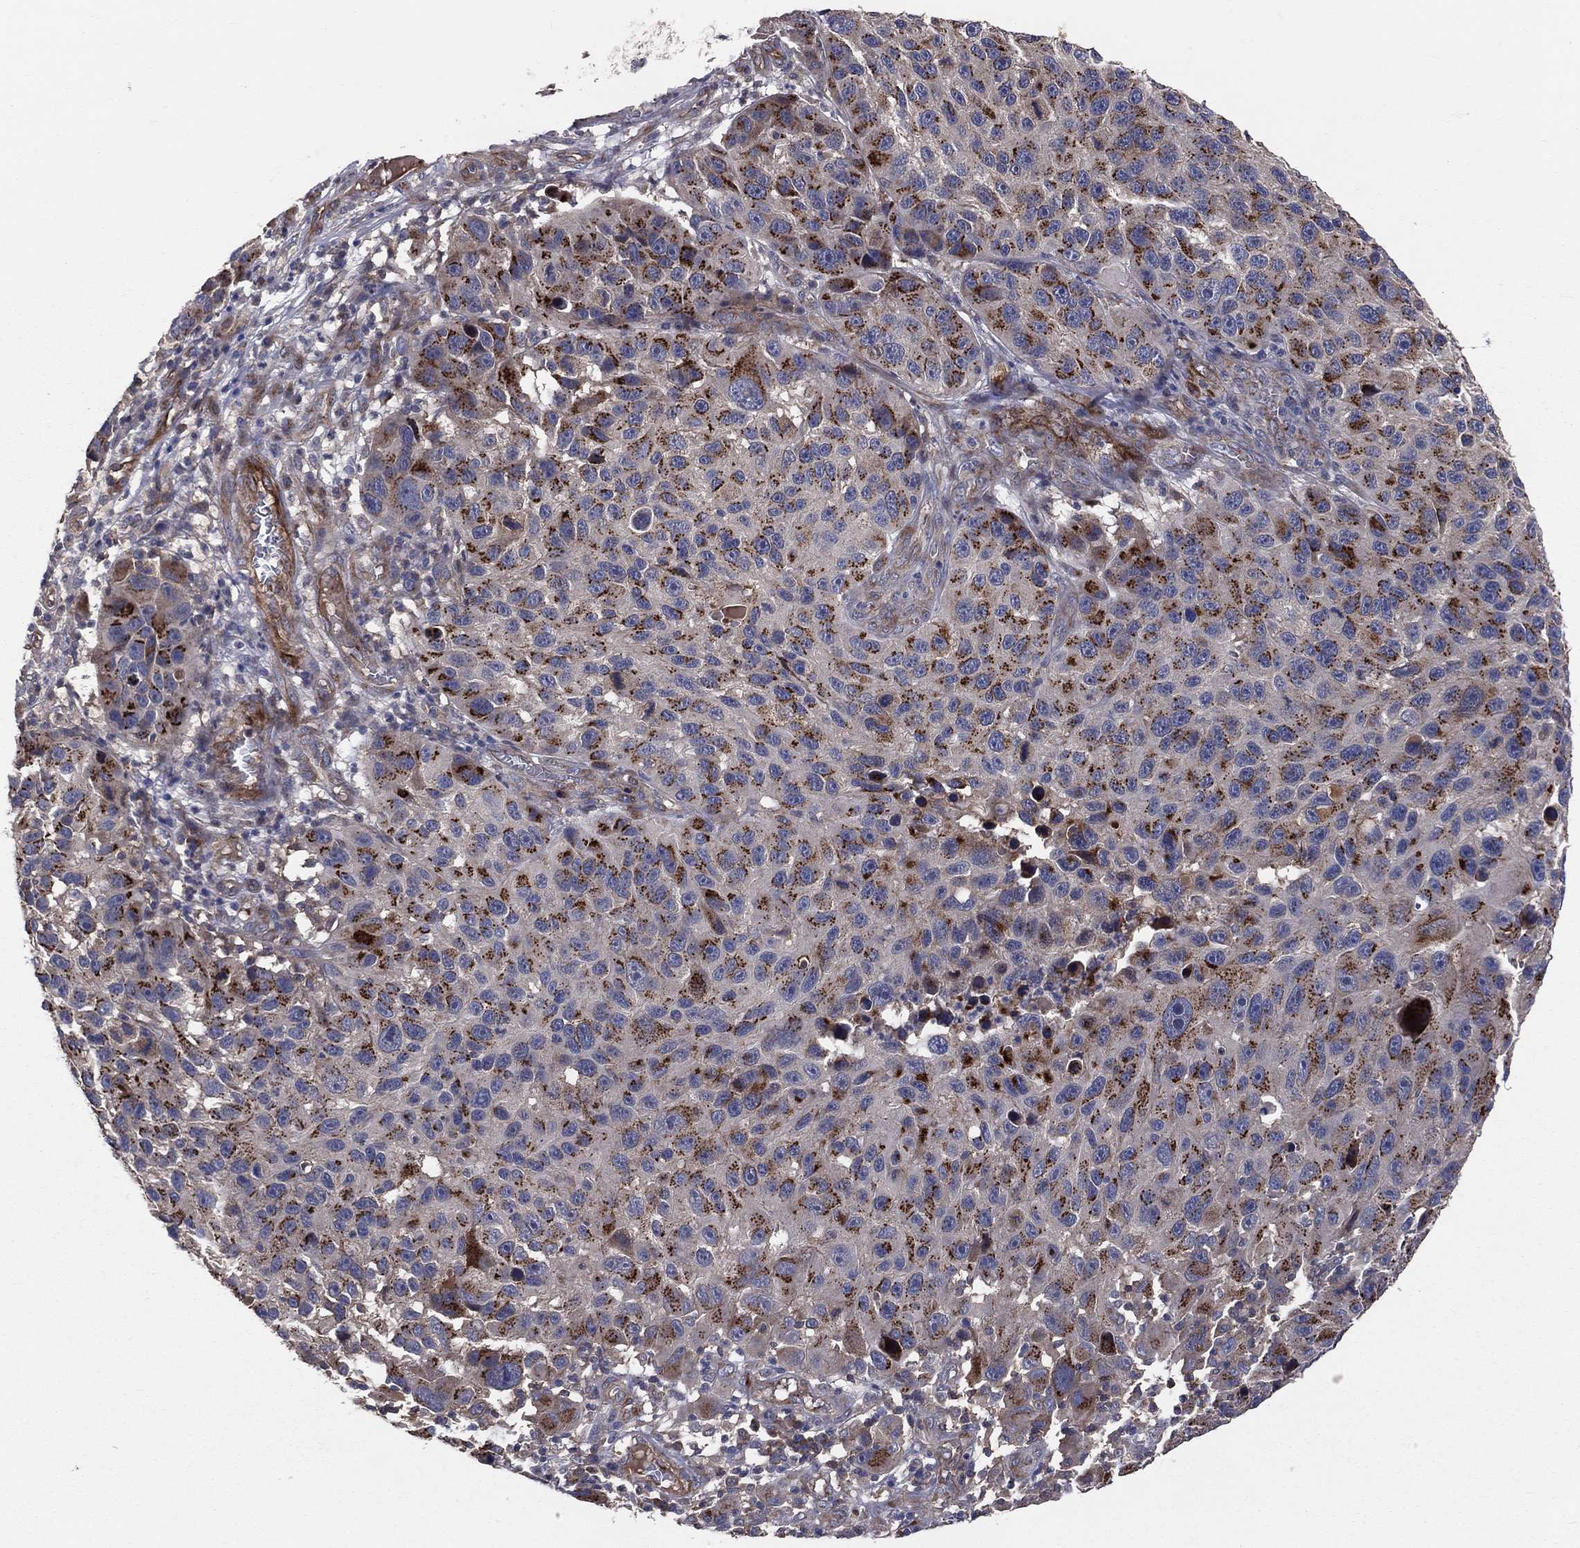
{"staining": {"intensity": "strong", "quantity": "25%-75%", "location": "cytoplasmic/membranous"}, "tissue": "melanoma", "cell_type": "Tumor cells", "image_type": "cancer", "snomed": [{"axis": "morphology", "description": "Malignant melanoma, NOS"}, {"axis": "topography", "description": "Skin"}], "caption": "An immunohistochemistry micrograph of tumor tissue is shown. Protein staining in brown labels strong cytoplasmic/membranous positivity in malignant melanoma within tumor cells. (DAB IHC, brown staining for protein, blue staining for nuclei).", "gene": "ENTPD1", "patient": {"sex": "male", "age": 53}}